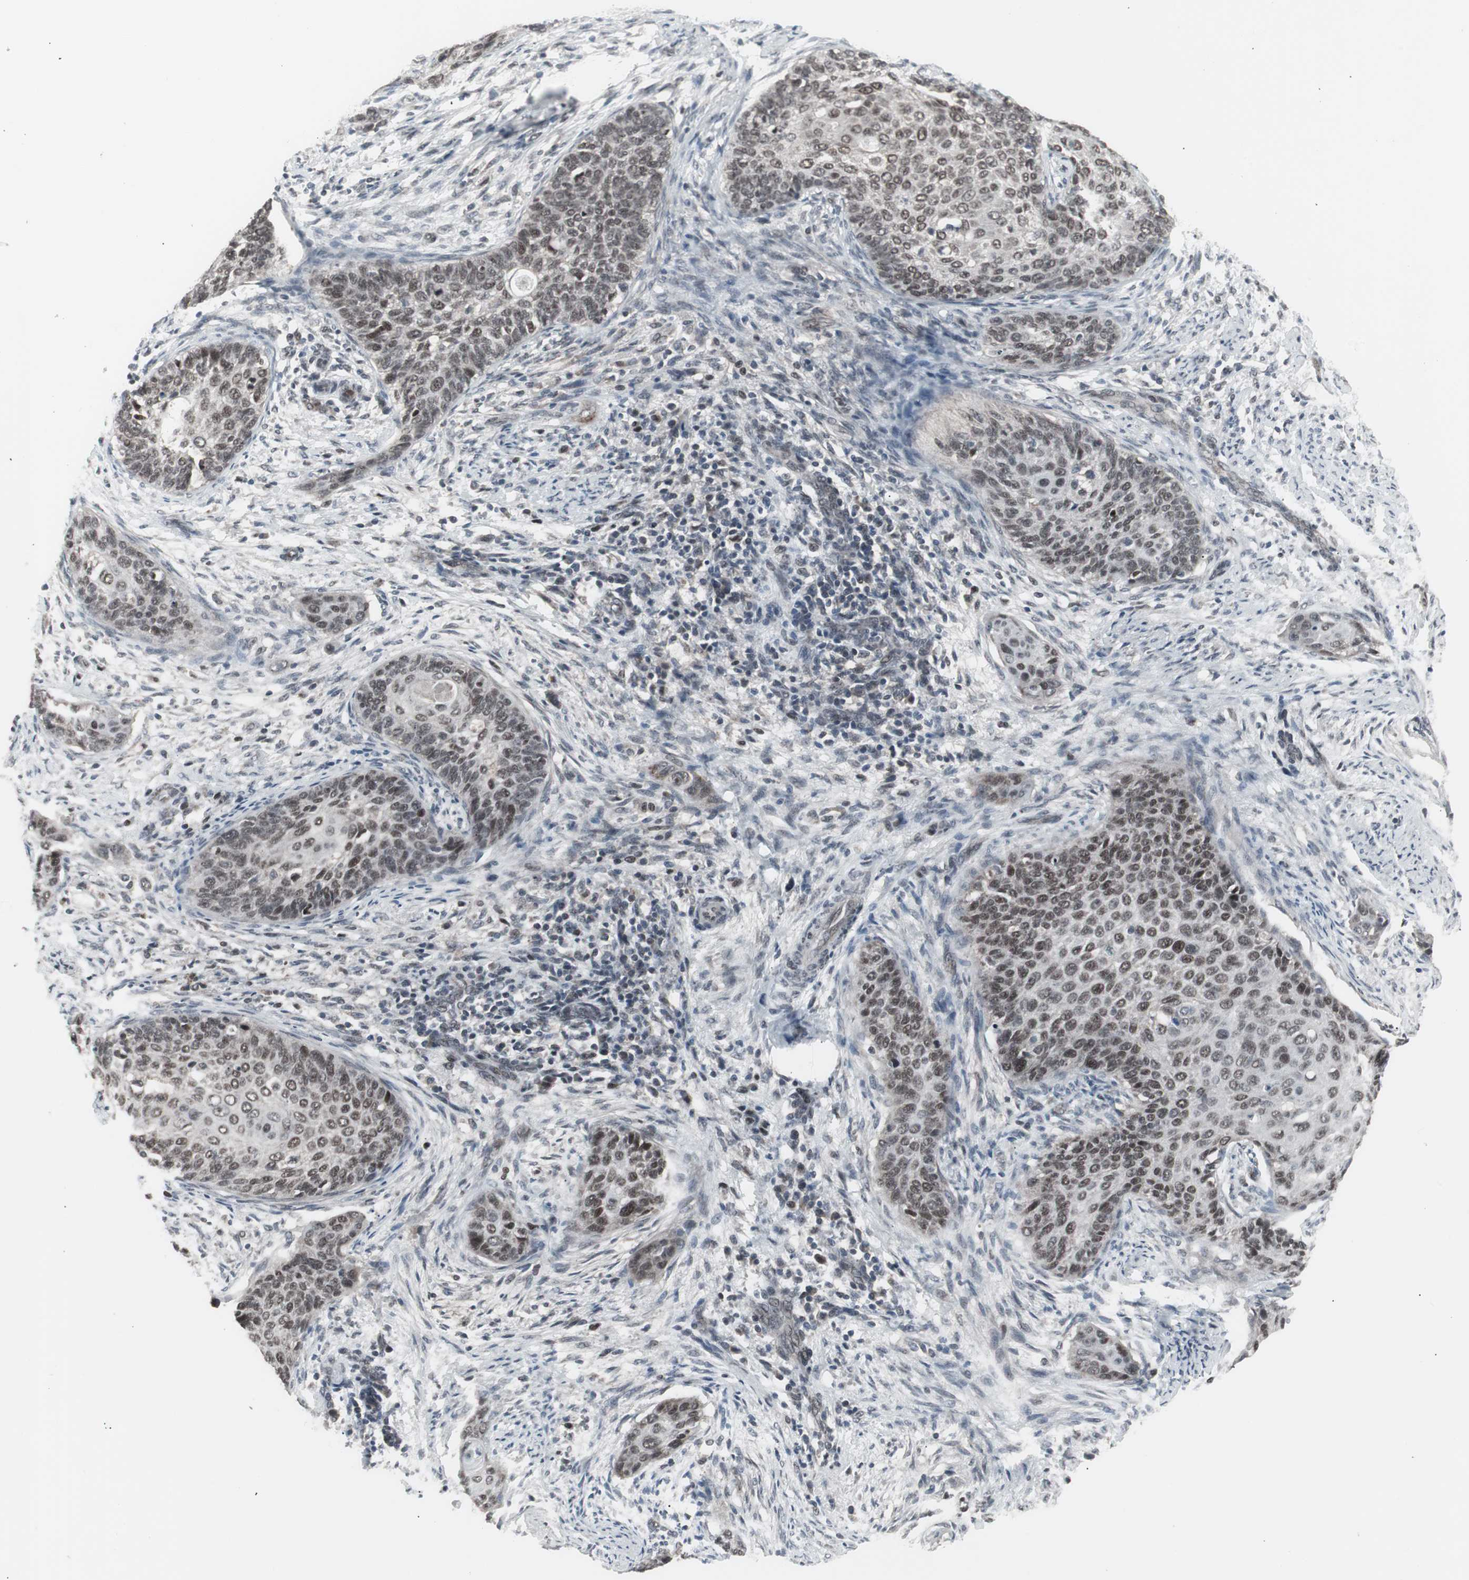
{"staining": {"intensity": "moderate", "quantity": ">75%", "location": "nuclear"}, "tissue": "cervical cancer", "cell_type": "Tumor cells", "image_type": "cancer", "snomed": [{"axis": "morphology", "description": "Squamous cell carcinoma, NOS"}, {"axis": "topography", "description": "Cervix"}], "caption": "Cervical squamous cell carcinoma was stained to show a protein in brown. There is medium levels of moderate nuclear expression in about >75% of tumor cells.", "gene": "RXRA", "patient": {"sex": "female", "age": 33}}